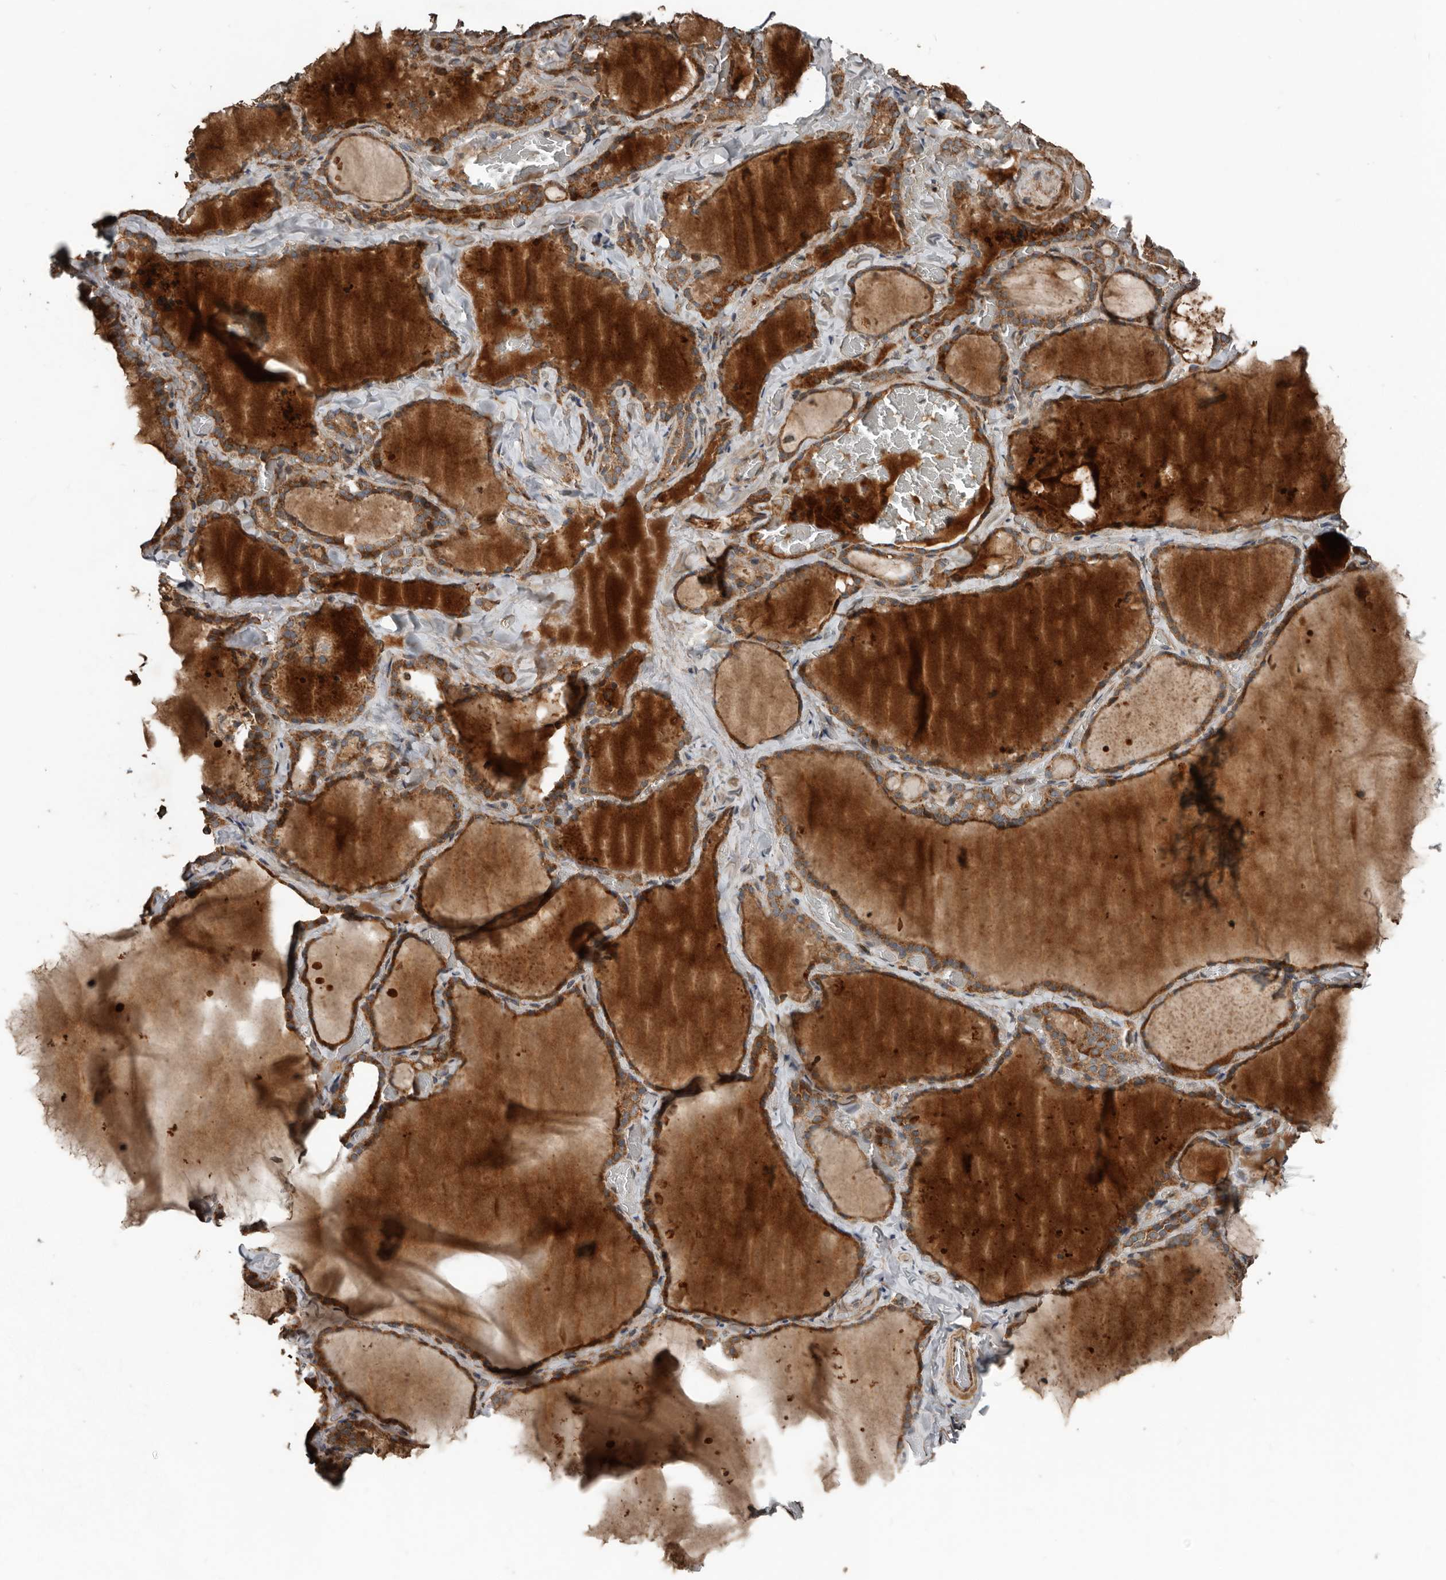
{"staining": {"intensity": "strong", "quantity": ">75%", "location": "cytoplasmic/membranous"}, "tissue": "thyroid gland", "cell_type": "Glandular cells", "image_type": "normal", "snomed": [{"axis": "morphology", "description": "Normal tissue, NOS"}, {"axis": "topography", "description": "Thyroid gland"}], "caption": "About >75% of glandular cells in normal thyroid gland reveal strong cytoplasmic/membranous protein expression as visualized by brown immunohistochemical staining.", "gene": "RNF207", "patient": {"sex": "female", "age": 22}}